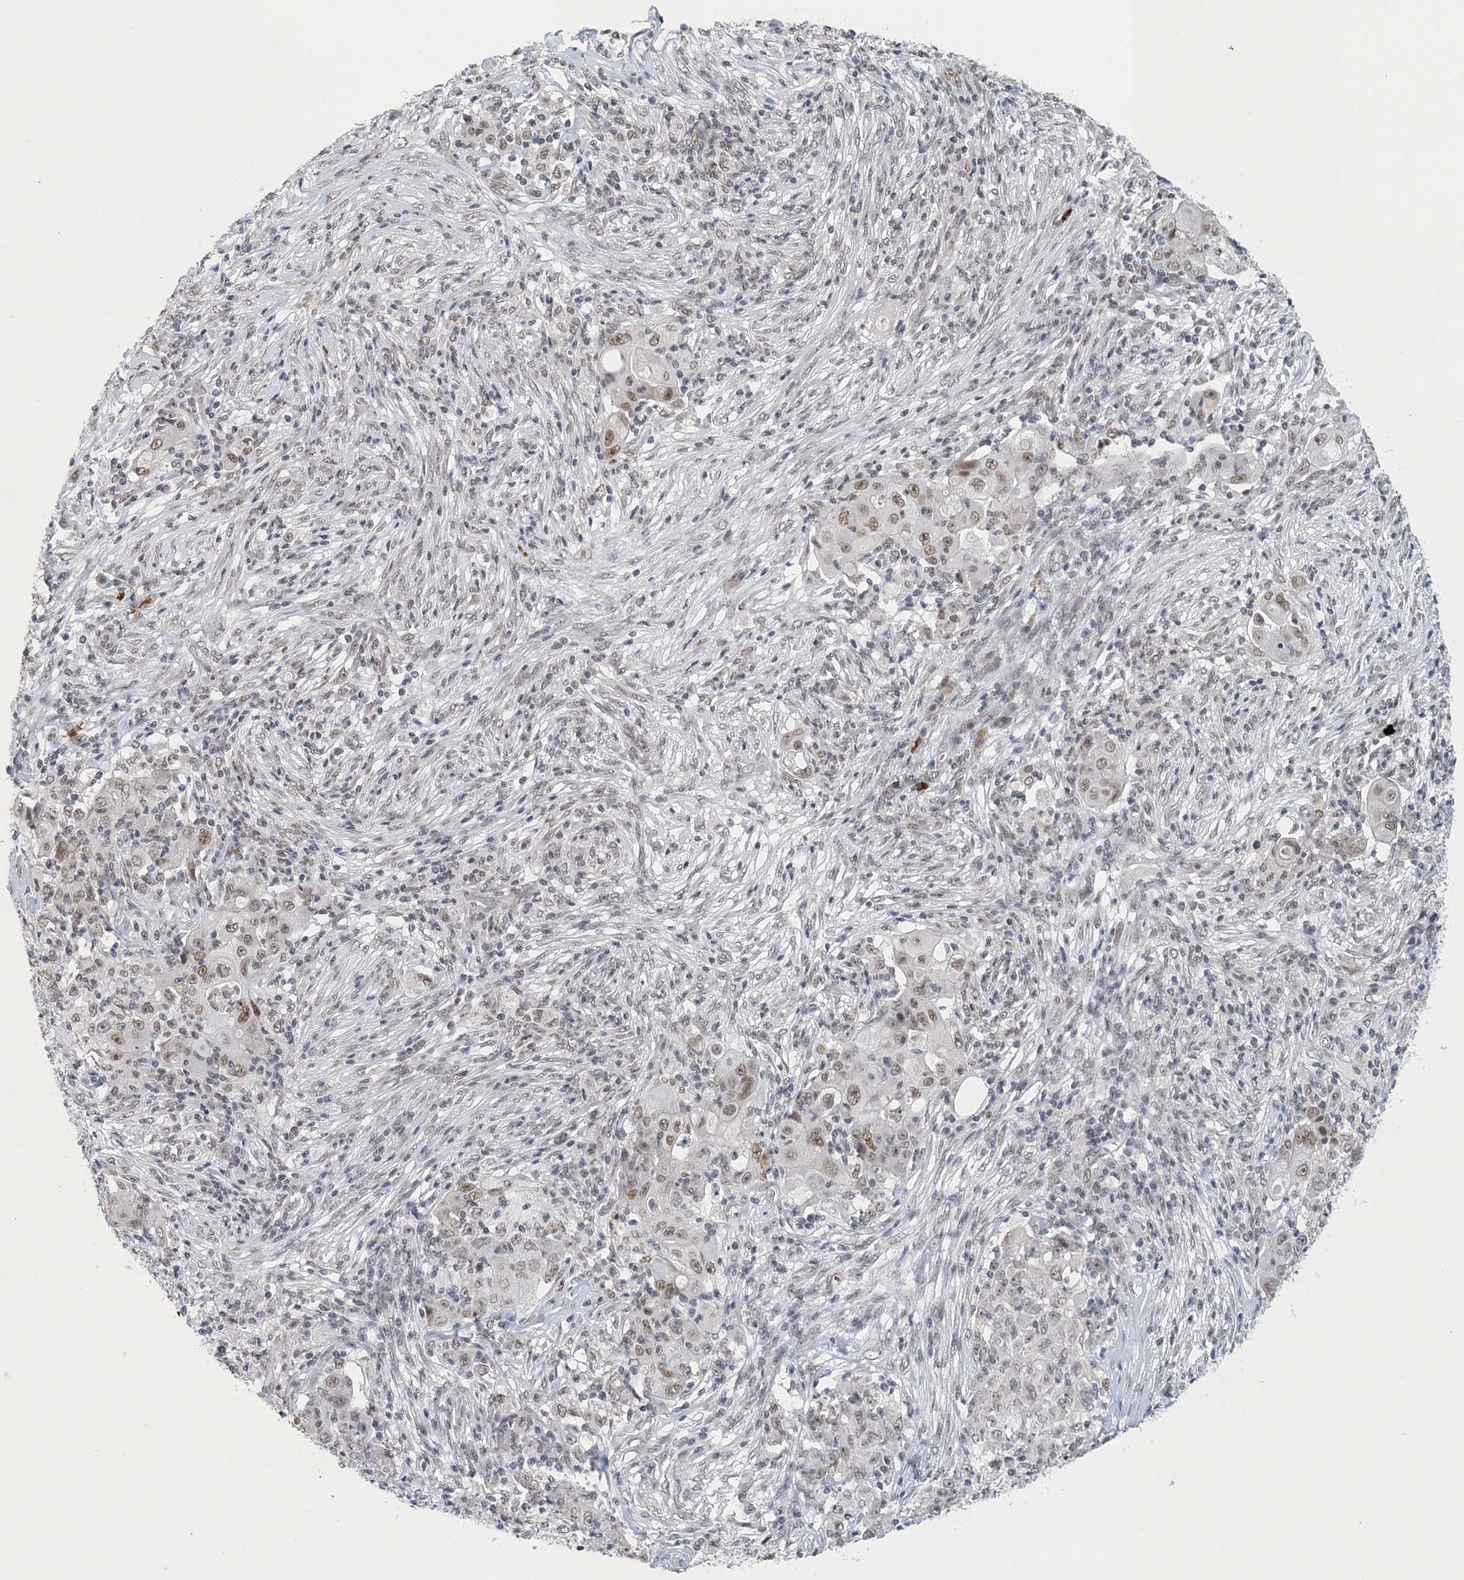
{"staining": {"intensity": "weak", "quantity": "25%-75%", "location": "nuclear"}, "tissue": "ovarian cancer", "cell_type": "Tumor cells", "image_type": "cancer", "snomed": [{"axis": "morphology", "description": "Carcinoma, endometroid"}, {"axis": "topography", "description": "Ovary"}], "caption": "This photomicrograph shows immunohistochemistry (IHC) staining of ovarian cancer, with low weak nuclear expression in approximately 25%-75% of tumor cells.", "gene": "MBD2", "patient": {"sex": "female", "age": 42}}